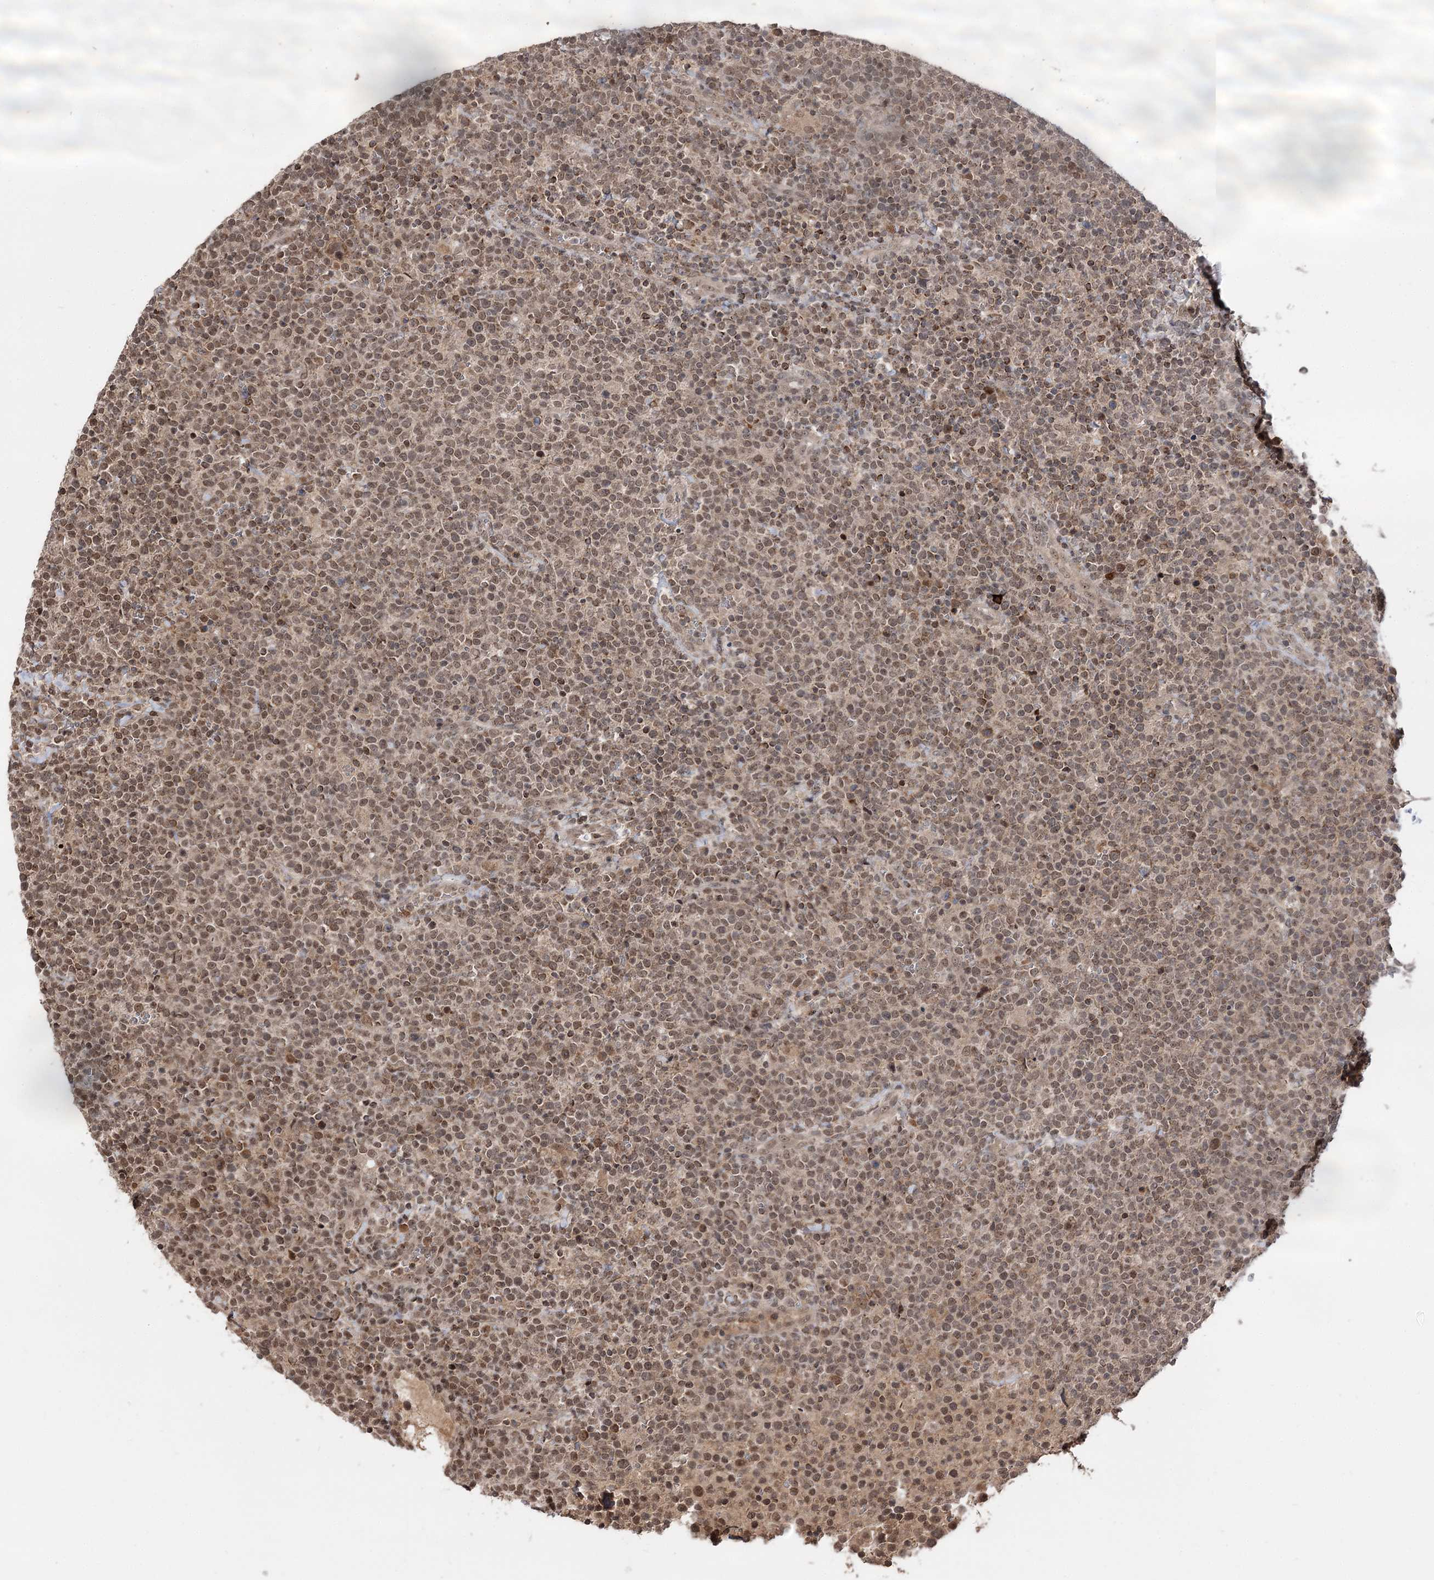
{"staining": {"intensity": "moderate", "quantity": ">75%", "location": "nuclear"}, "tissue": "lymphoma", "cell_type": "Tumor cells", "image_type": "cancer", "snomed": [{"axis": "morphology", "description": "Malignant lymphoma, non-Hodgkin's type, High grade"}, {"axis": "topography", "description": "Lymph node"}], "caption": "Tumor cells reveal medium levels of moderate nuclear expression in approximately >75% of cells in human high-grade malignant lymphoma, non-Hodgkin's type.", "gene": "FAM53B", "patient": {"sex": "male", "age": 61}}